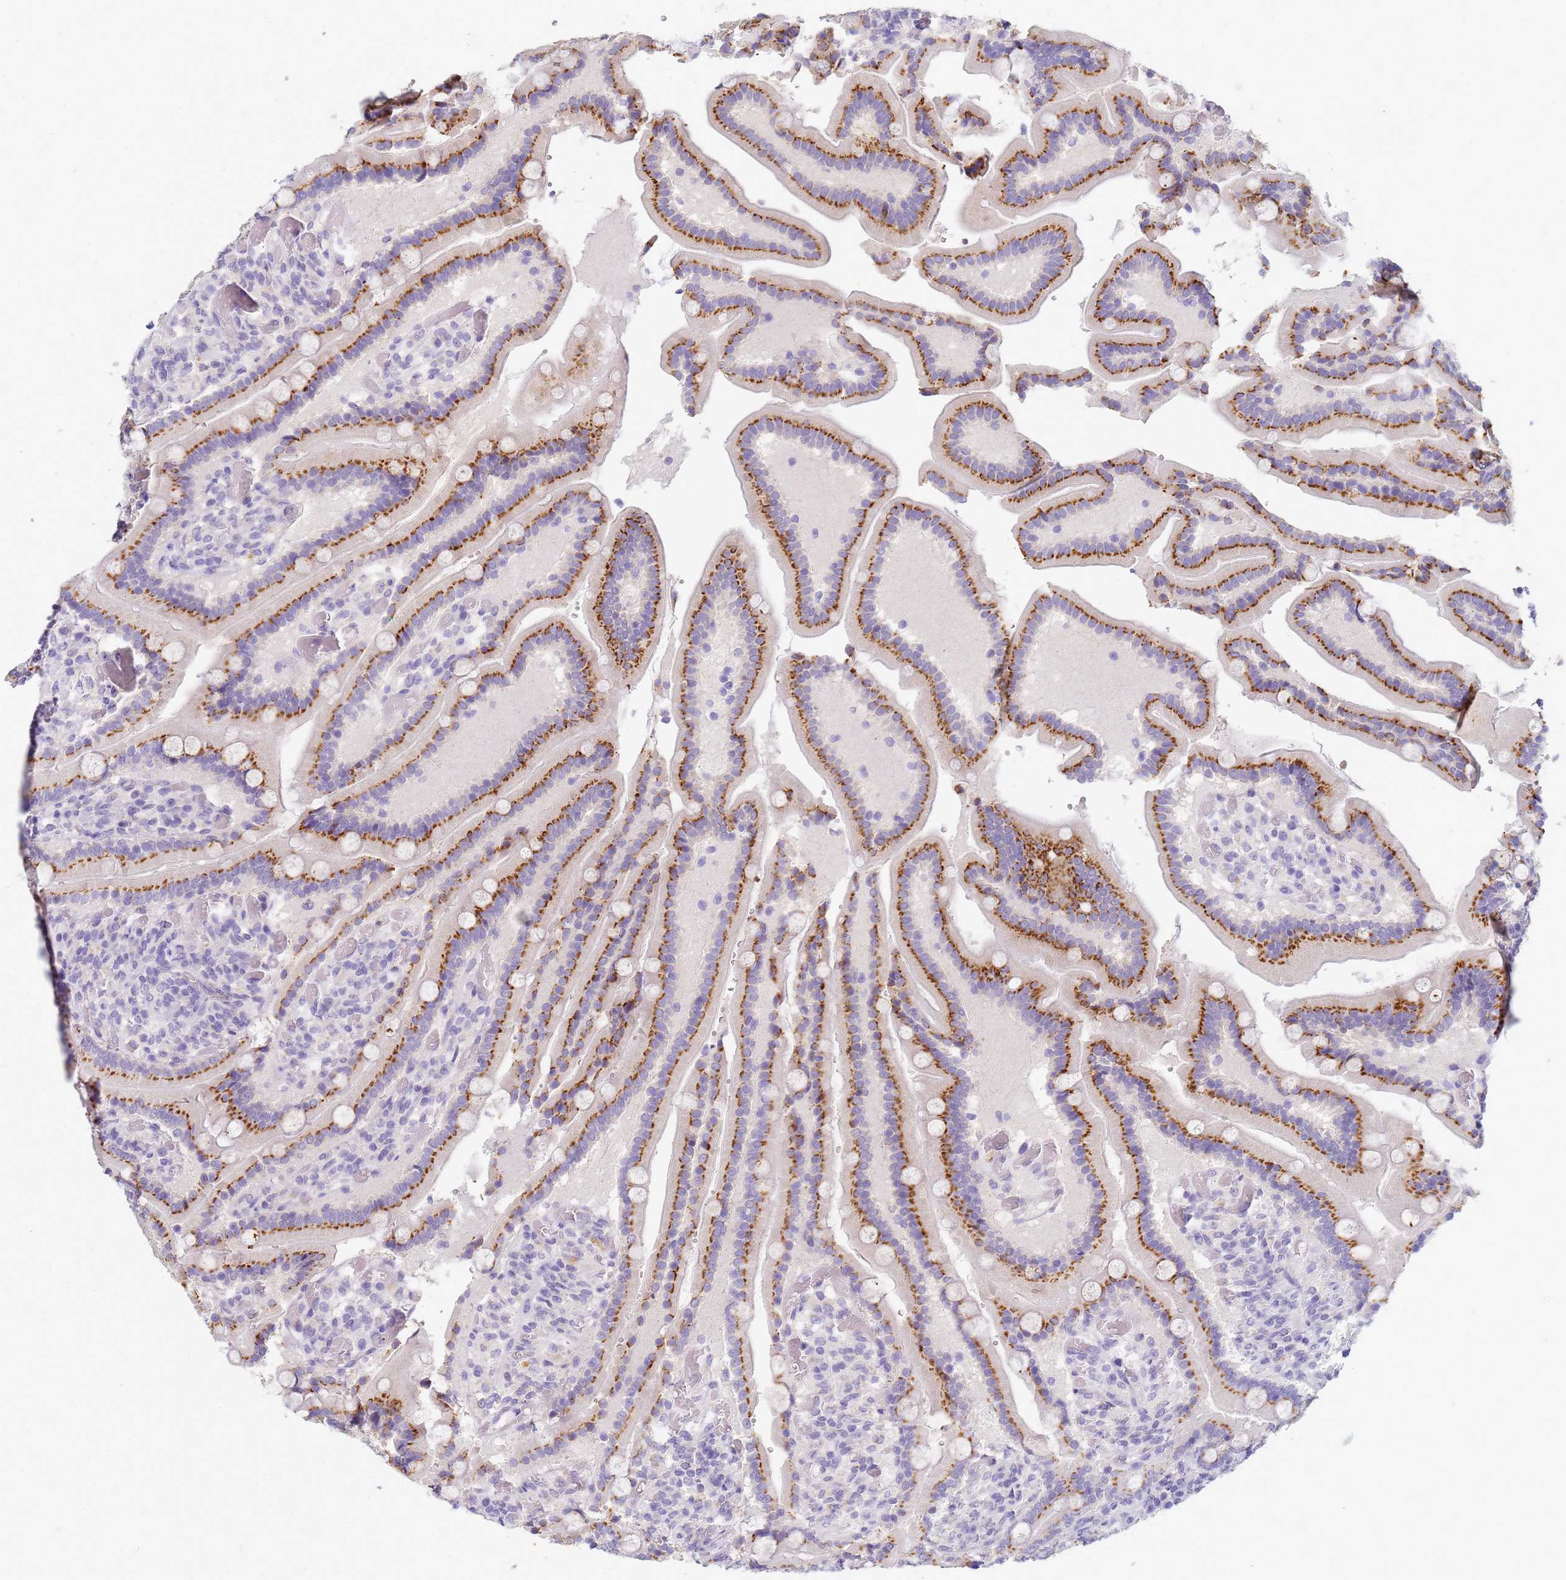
{"staining": {"intensity": "moderate", "quantity": ">75%", "location": "cytoplasmic/membranous"}, "tissue": "duodenum", "cell_type": "Glandular cells", "image_type": "normal", "snomed": [{"axis": "morphology", "description": "Normal tissue, NOS"}, {"axis": "topography", "description": "Duodenum"}], "caption": "Immunohistochemistry of normal human duodenum exhibits medium levels of moderate cytoplasmic/membranous expression in about >75% of glandular cells. (DAB = brown stain, brightfield microscopy at high magnification).", "gene": "B3GNT8", "patient": {"sex": "female", "age": 62}}